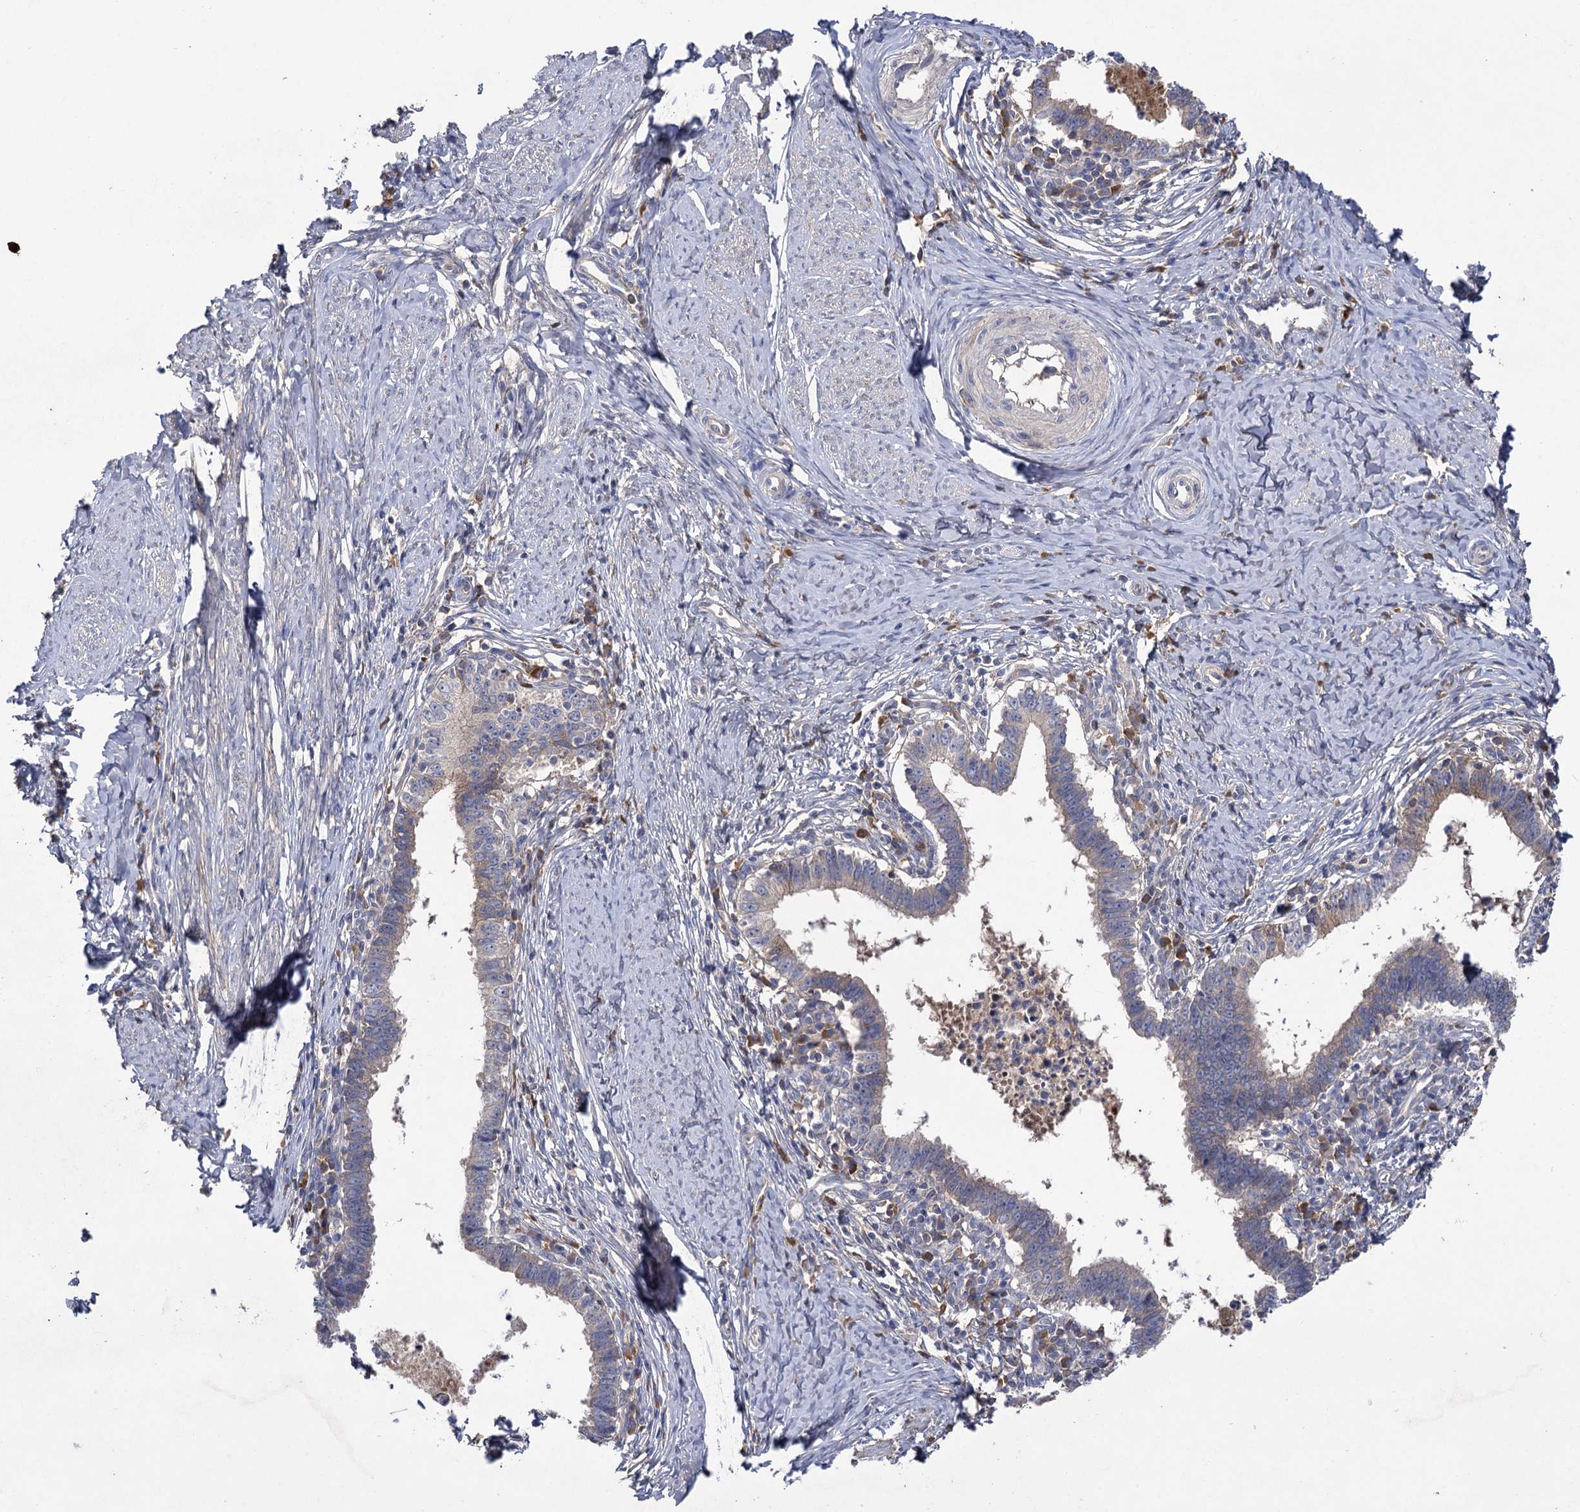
{"staining": {"intensity": "negative", "quantity": "none", "location": "none"}, "tissue": "cervical cancer", "cell_type": "Tumor cells", "image_type": "cancer", "snomed": [{"axis": "morphology", "description": "Adenocarcinoma, NOS"}, {"axis": "topography", "description": "Cervix"}], "caption": "Immunohistochemistry image of cervical cancer stained for a protein (brown), which exhibits no staining in tumor cells. Nuclei are stained in blue.", "gene": "USP50", "patient": {"sex": "female", "age": 36}}